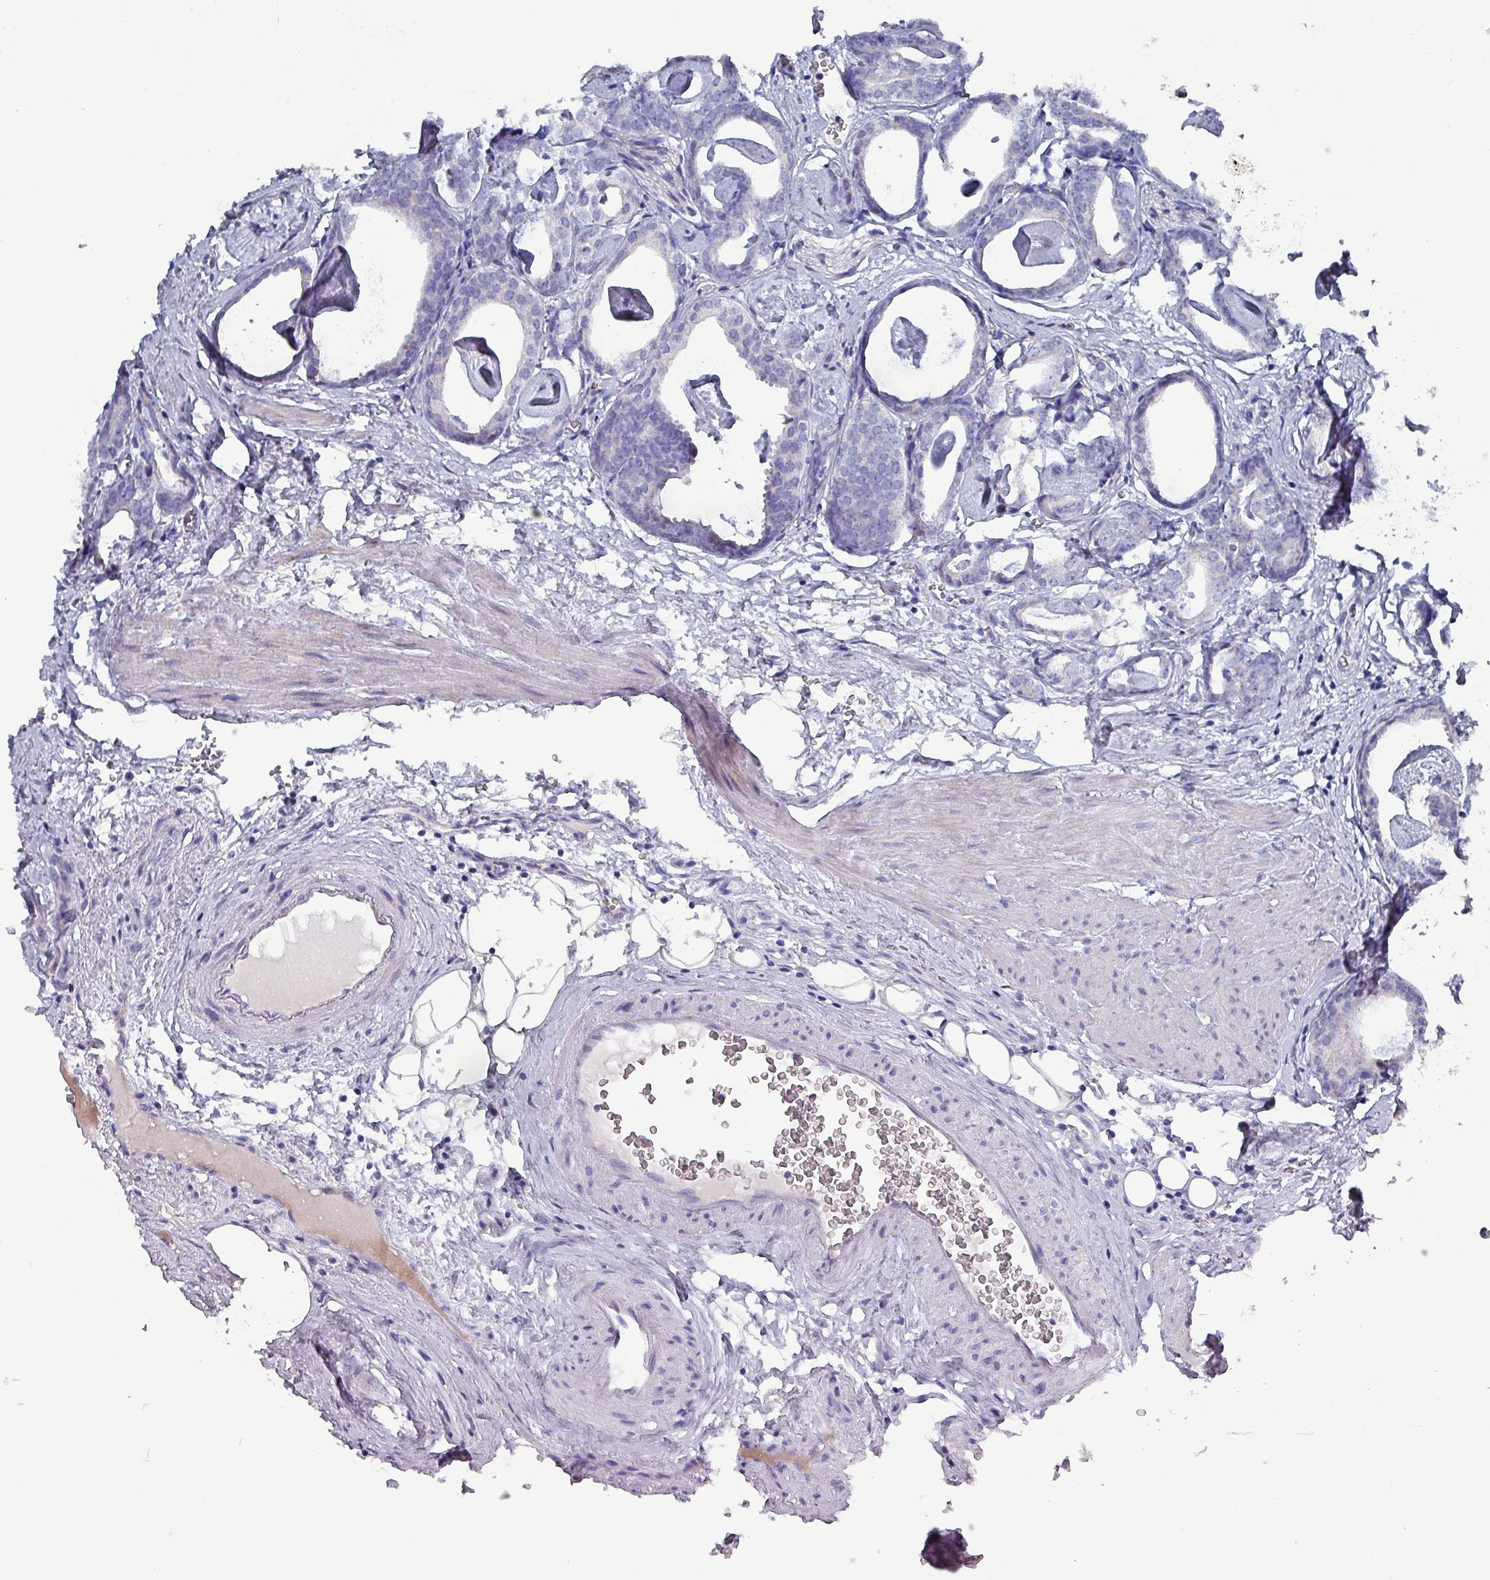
{"staining": {"intensity": "negative", "quantity": "none", "location": "none"}, "tissue": "prostate cancer", "cell_type": "Tumor cells", "image_type": "cancer", "snomed": [{"axis": "morphology", "description": "Adenocarcinoma, Low grade"}, {"axis": "topography", "description": "Prostate"}], "caption": "An immunohistochemistry (IHC) photomicrograph of low-grade adenocarcinoma (prostate) is shown. There is no staining in tumor cells of low-grade adenocarcinoma (prostate).", "gene": "DRD5", "patient": {"sex": "male", "age": 71}}